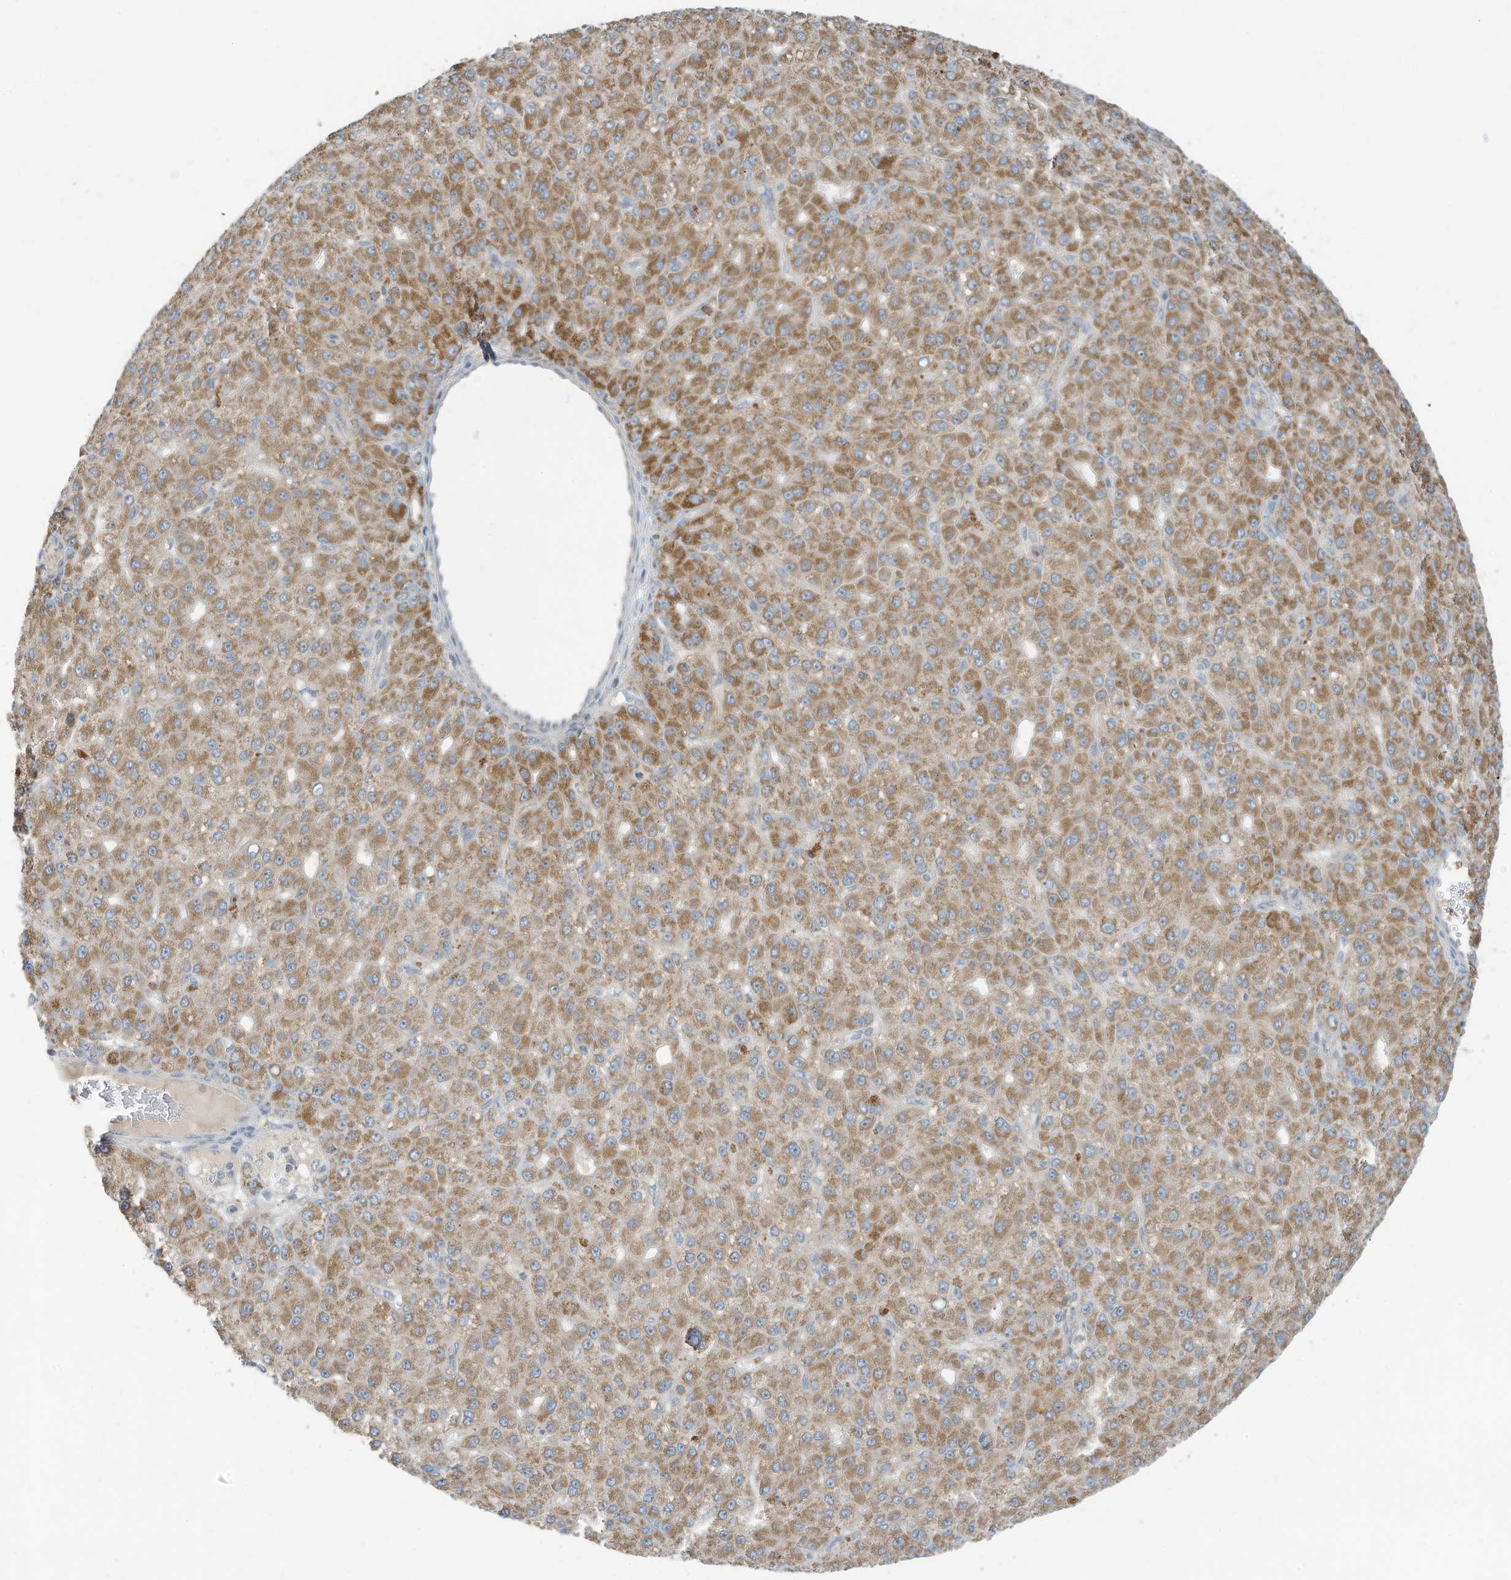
{"staining": {"intensity": "moderate", "quantity": ">75%", "location": "cytoplasmic/membranous"}, "tissue": "liver cancer", "cell_type": "Tumor cells", "image_type": "cancer", "snomed": [{"axis": "morphology", "description": "Carcinoma, Hepatocellular, NOS"}, {"axis": "topography", "description": "Liver"}], "caption": "High-magnification brightfield microscopy of liver cancer stained with DAB (3,3'-diaminobenzidine) (brown) and counterstained with hematoxylin (blue). tumor cells exhibit moderate cytoplasmic/membranous expression is seen in approximately>75% of cells.", "gene": "SCGB1D2", "patient": {"sex": "male", "age": 67}}